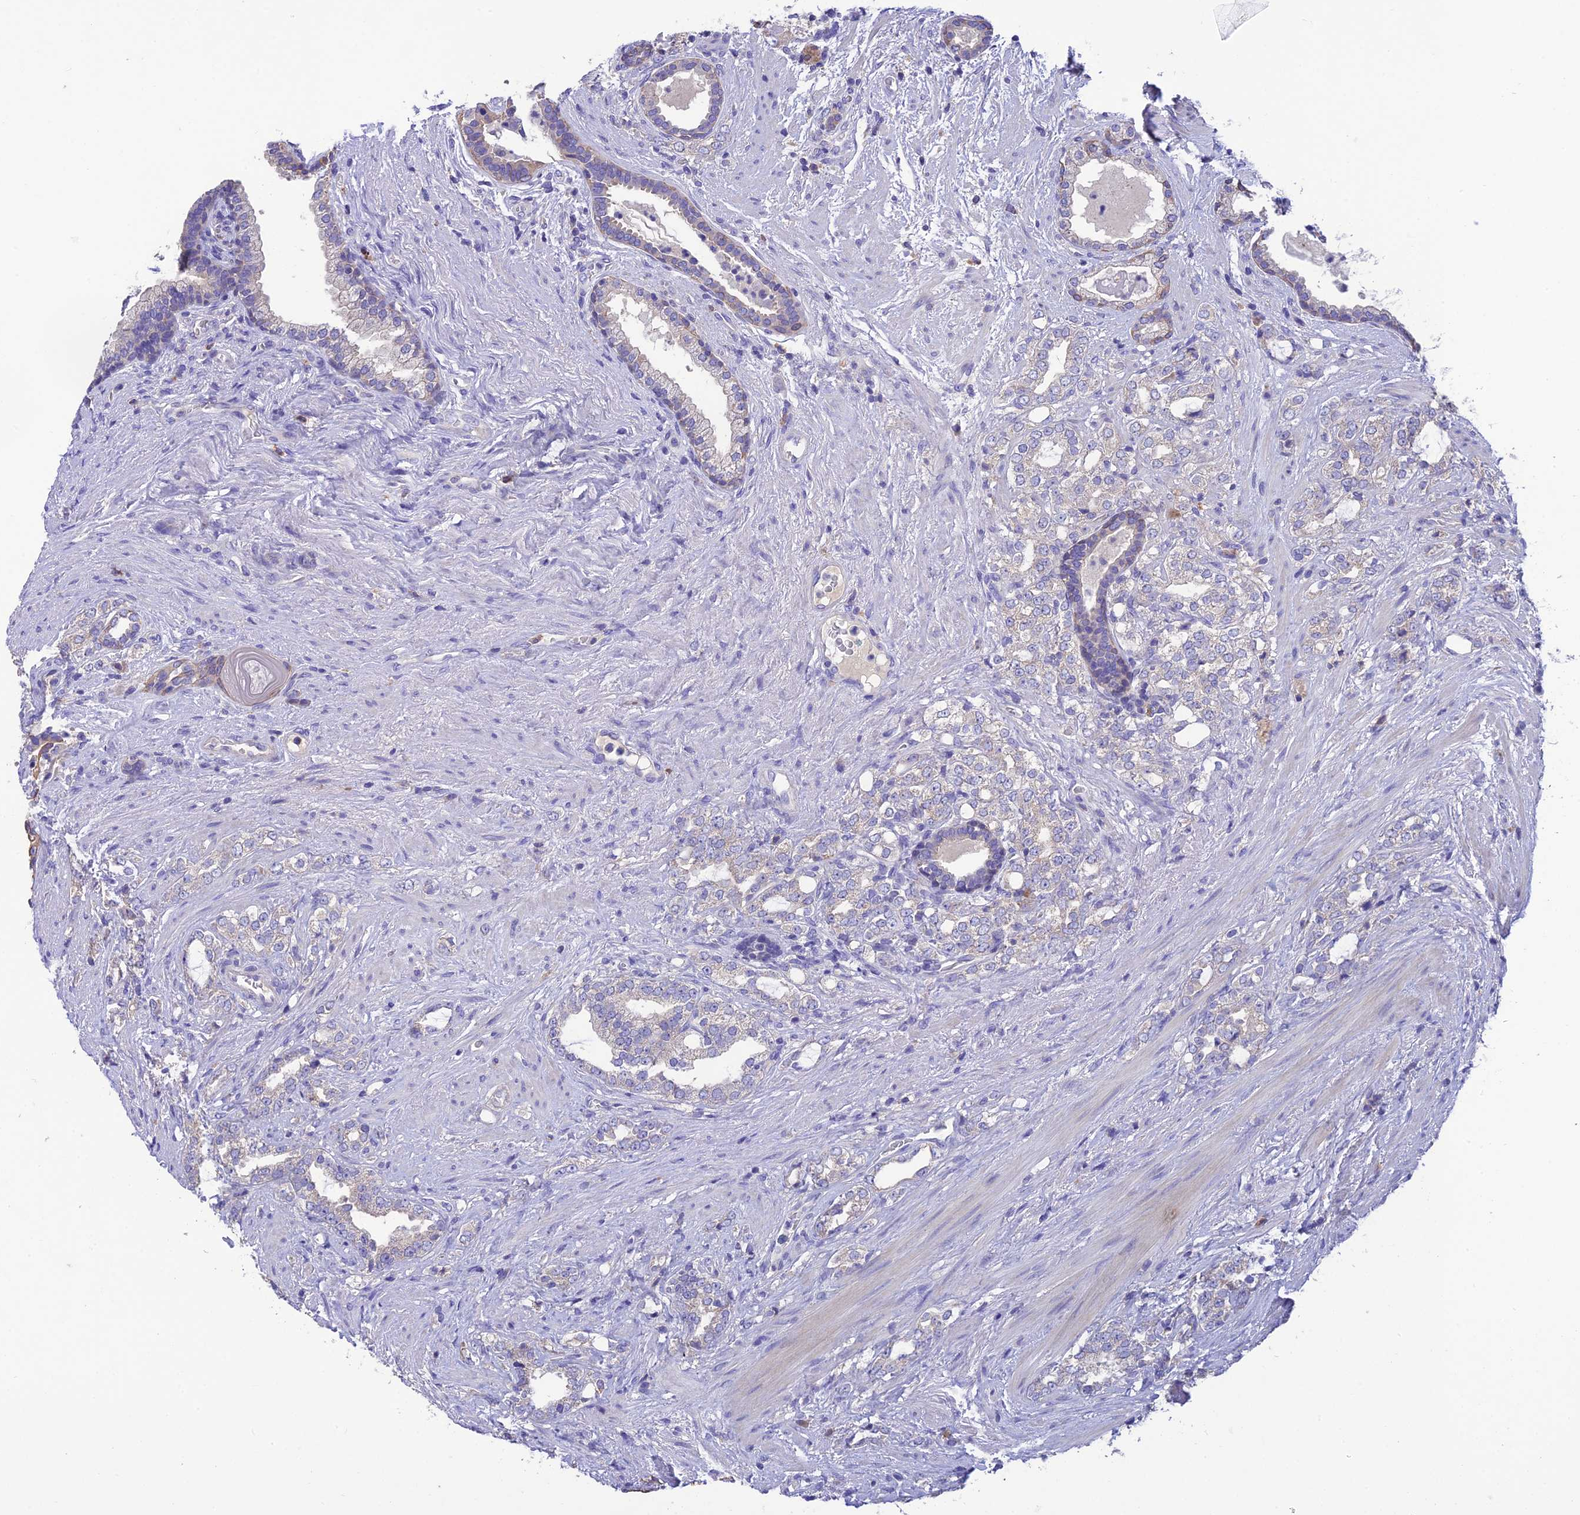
{"staining": {"intensity": "negative", "quantity": "none", "location": "none"}, "tissue": "prostate cancer", "cell_type": "Tumor cells", "image_type": "cancer", "snomed": [{"axis": "morphology", "description": "Adenocarcinoma, High grade"}, {"axis": "topography", "description": "Prostate"}], "caption": "Tumor cells are negative for brown protein staining in adenocarcinoma (high-grade) (prostate). (Stains: DAB (3,3'-diaminobenzidine) immunohistochemistry with hematoxylin counter stain, Microscopy: brightfield microscopy at high magnification).", "gene": "SFT2D2", "patient": {"sex": "male", "age": 64}}